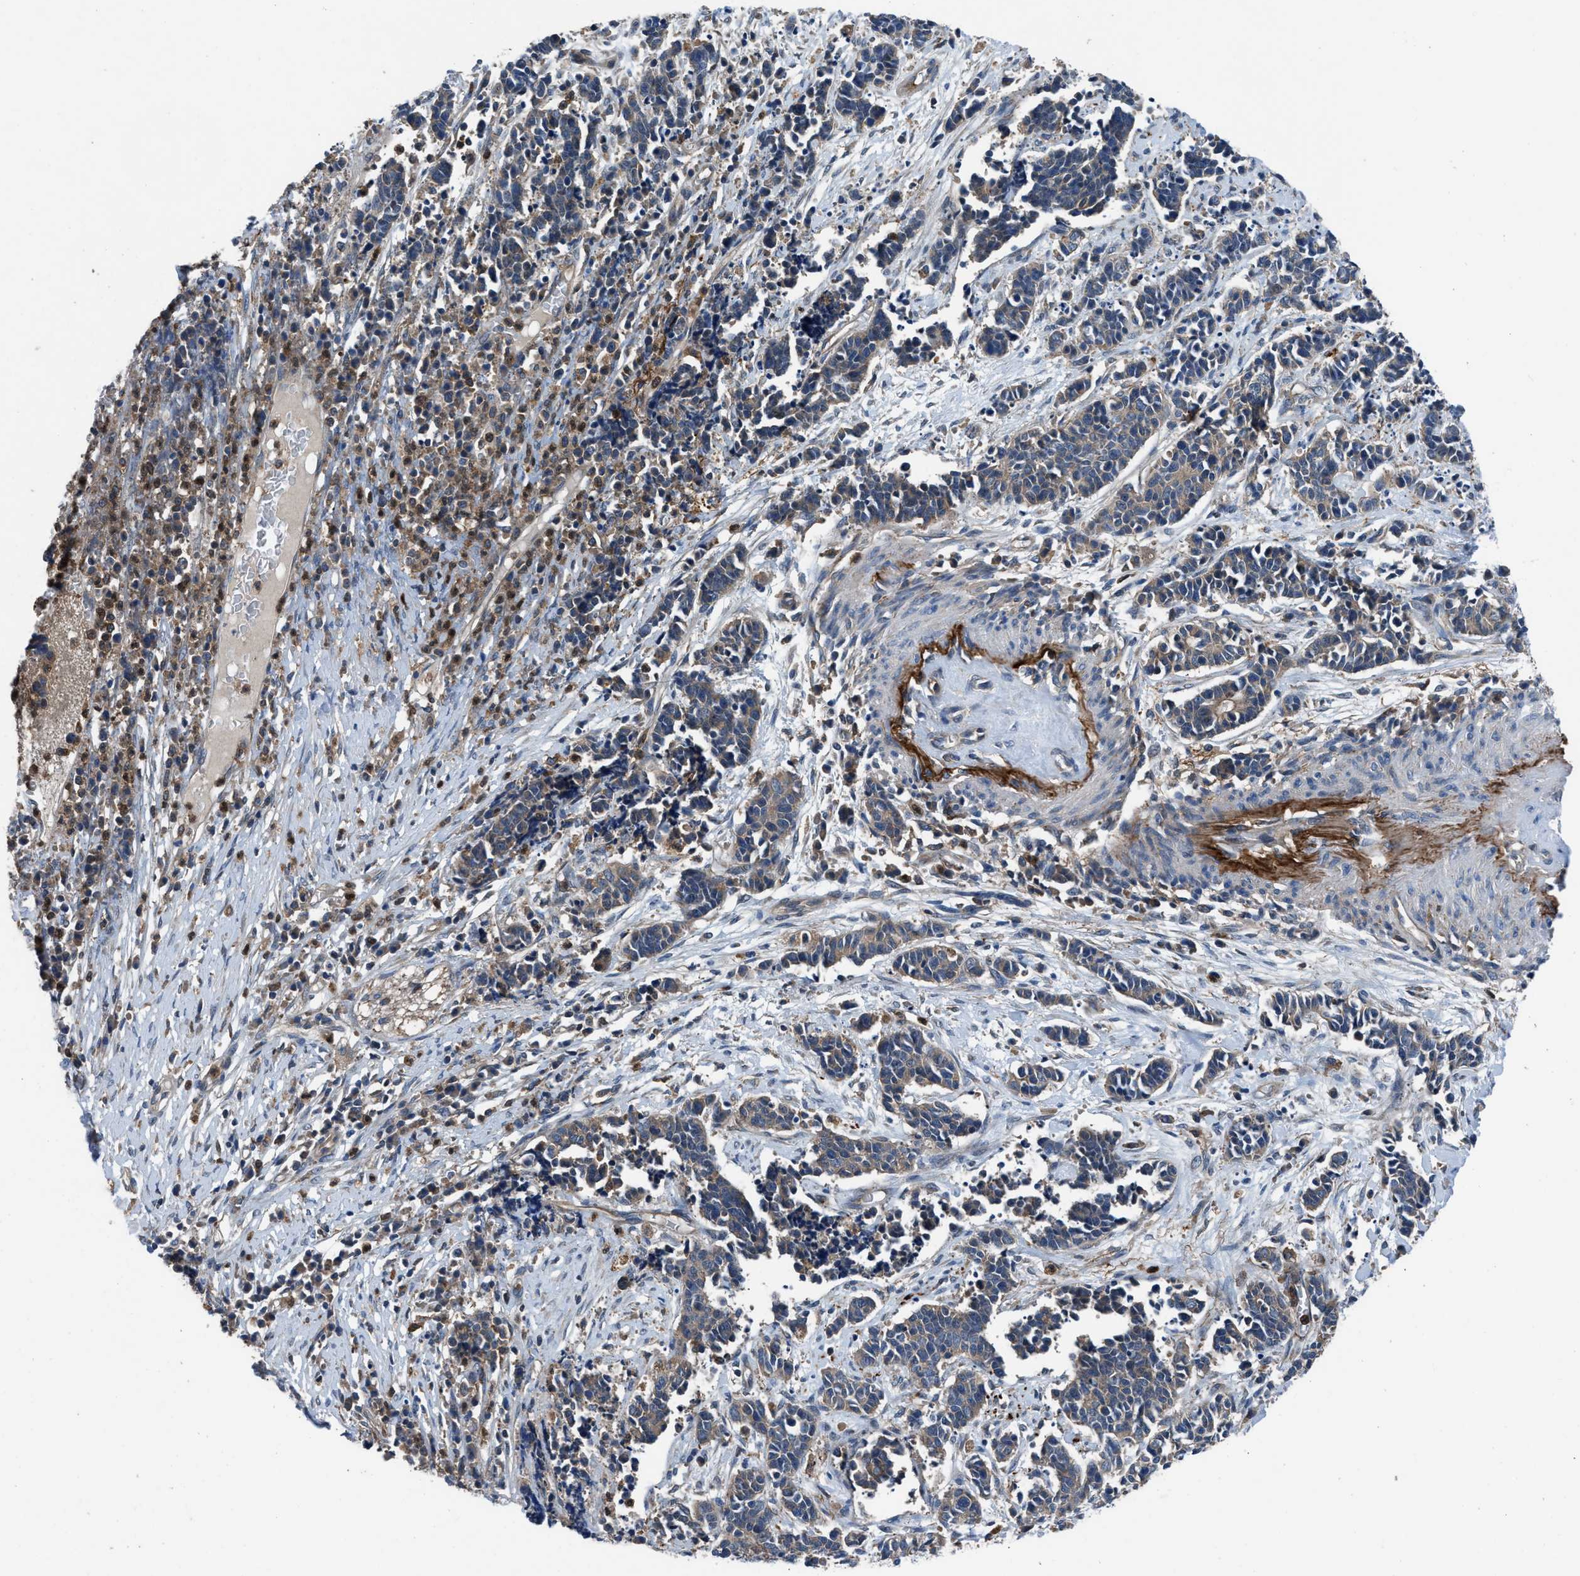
{"staining": {"intensity": "weak", "quantity": ">75%", "location": "cytoplasmic/membranous"}, "tissue": "cervical cancer", "cell_type": "Tumor cells", "image_type": "cancer", "snomed": [{"axis": "morphology", "description": "Squamous cell carcinoma, NOS"}, {"axis": "topography", "description": "Cervix"}], "caption": "Squamous cell carcinoma (cervical) stained for a protein shows weak cytoplasmic/membranous positivity in tumor cells. The protein is stained brown, and the nuclei are stained in blue (DAB IHC with brightfield microscopy, high magnification).", "gene": "USP25", "patient": {"sex": "female", "age": 35}}